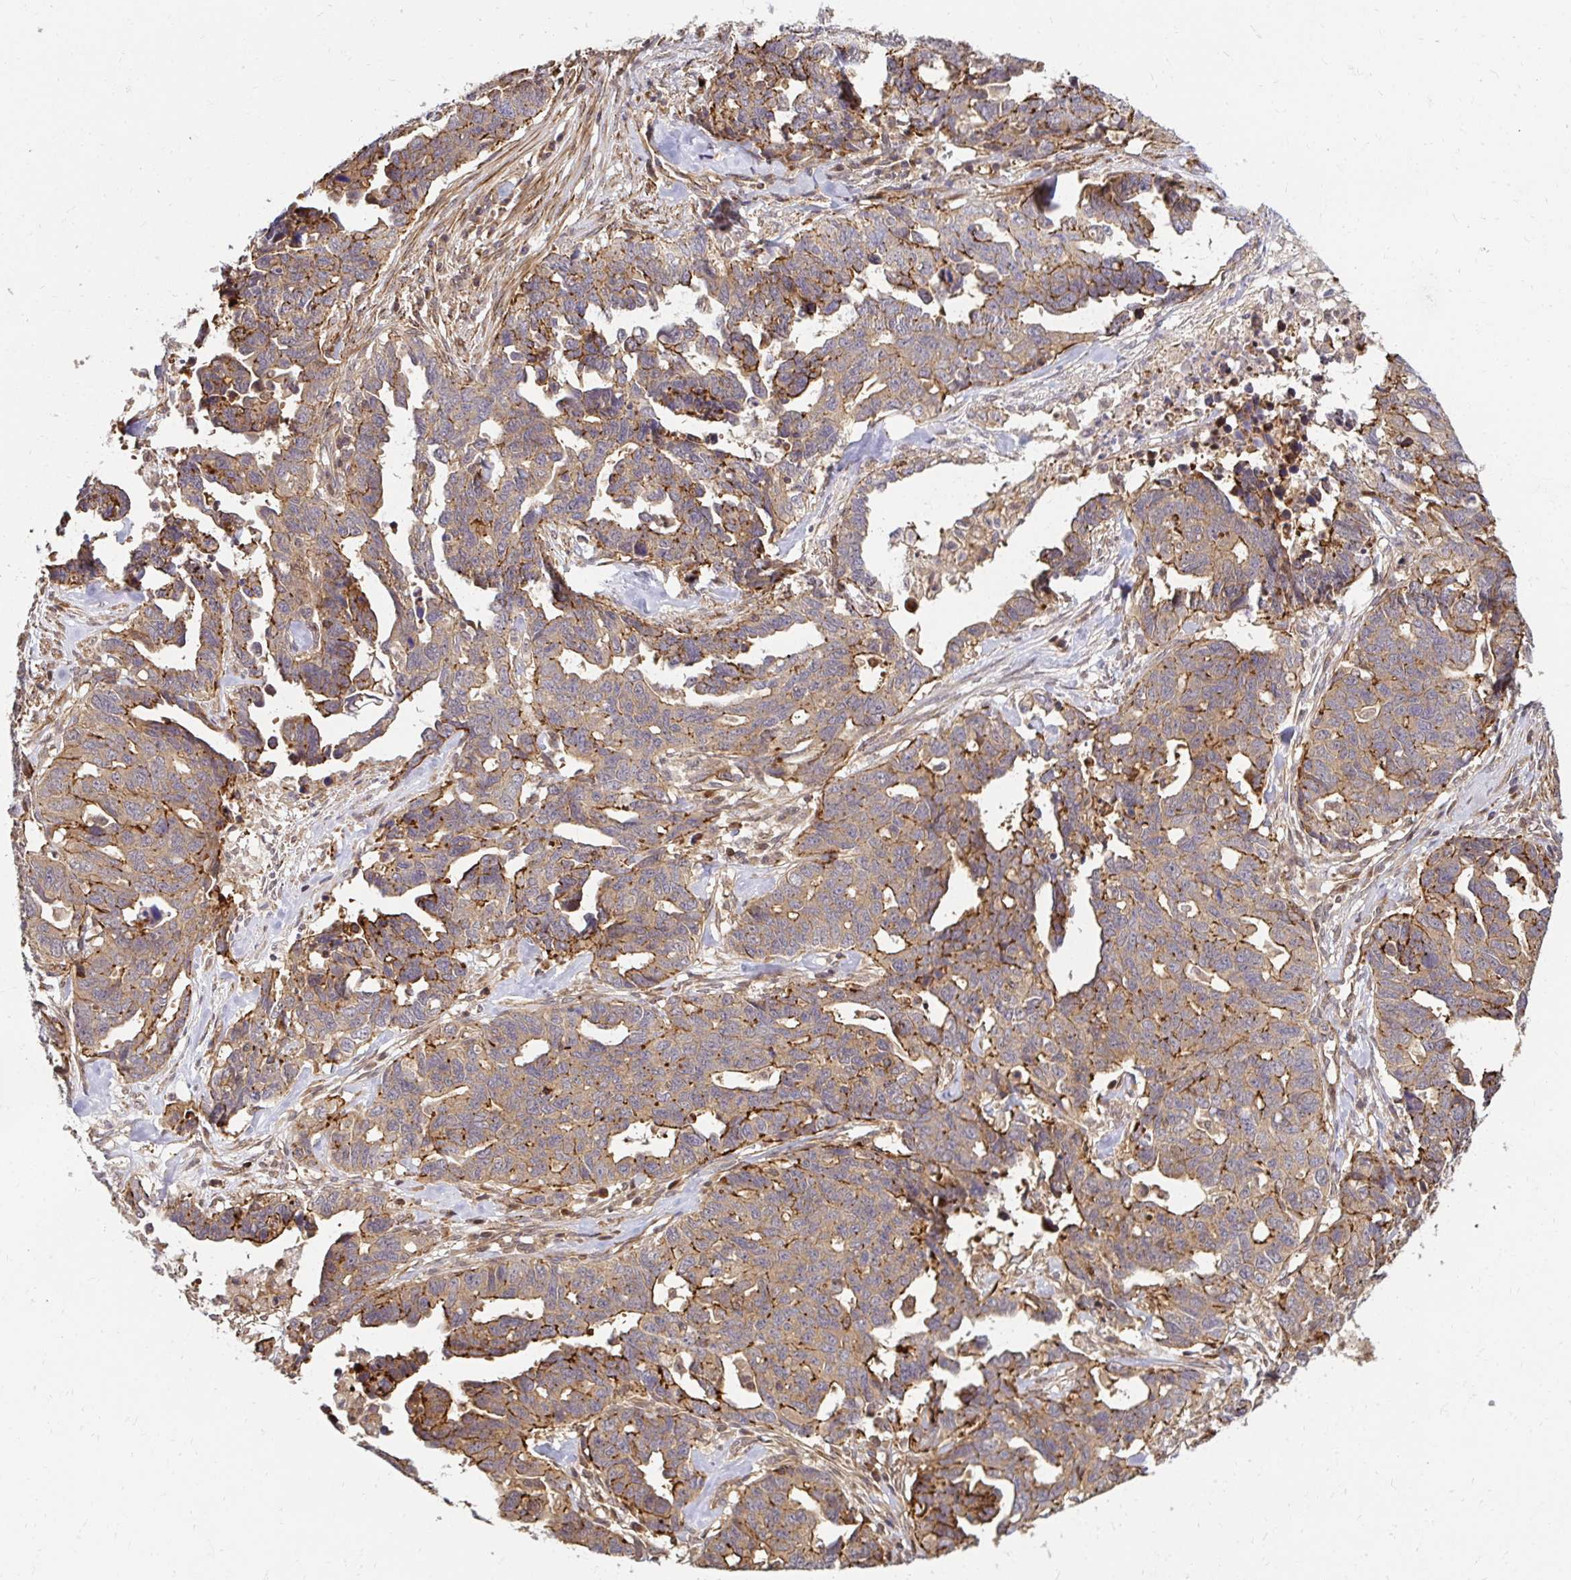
{"staining": {"intensity": "moderate", "quantity": "<25%", "location": "cytoplasmic/membranous"}, "tissue": "ovarian cancer", "cell_type": "Tumor cells", "image_type": "cancer", "snomed": [{"axis": "morphology", "description": "Cystadenocarcinoma, serous, NOS"}, {"axis": "topography", "description": "Ovary"}], "caption": "Ovarian serous cystadenocarcinoma stained for a protein (brown) exhibits moderate cytoplasmic/membranous positive staining in approximately <25% of tumor cells.", "gene": "PSMA4", "patient": {"sex": "female", "age": 69}}